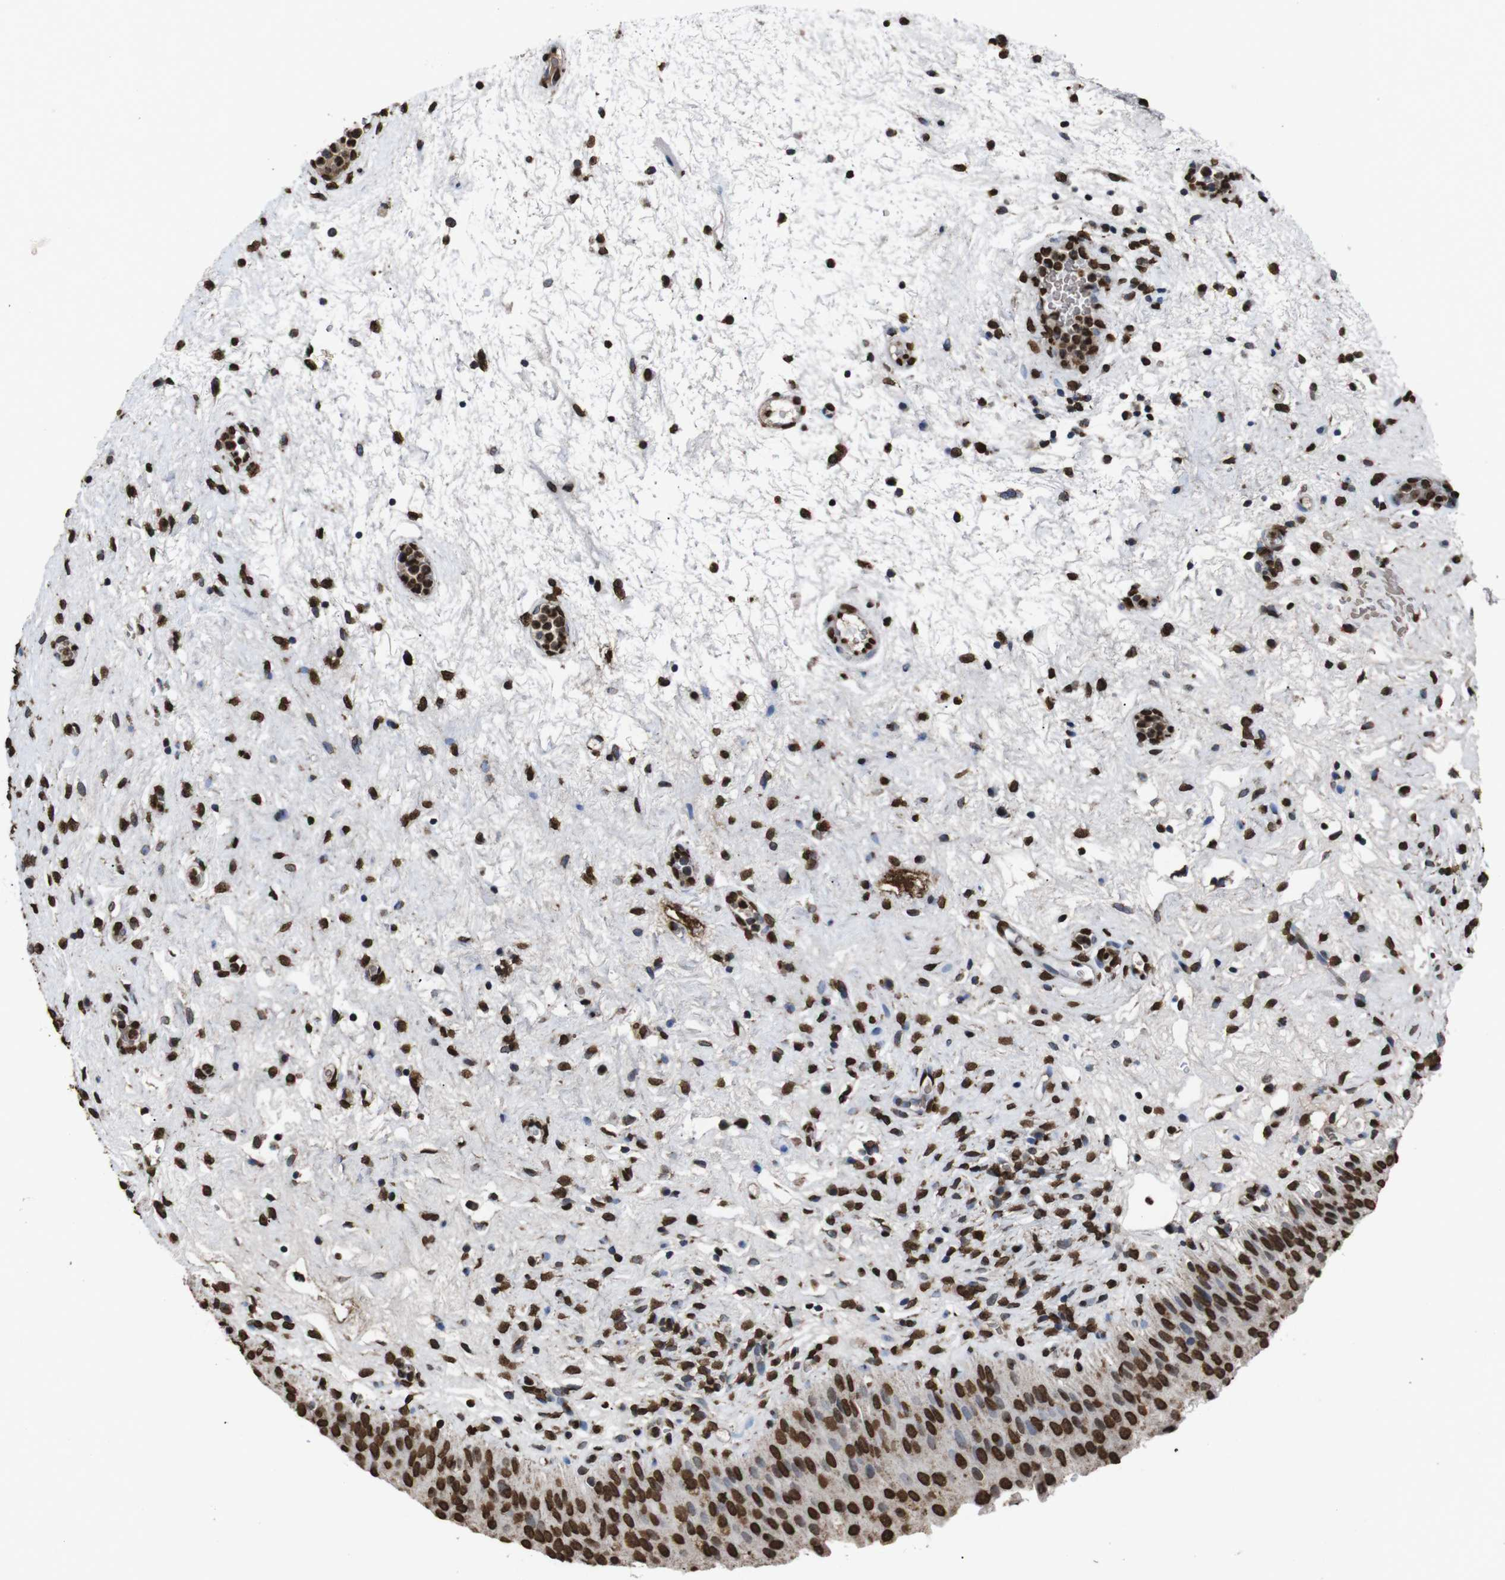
{"staining": {"intensity": "strong", "quantity": ">75%", "location": "nuclear"}, "tissue": "urinary bladder", "cell_type": "Urothelial cells", "image_type": "normal", "snomed": [{"axis": "morphology", "description": "Normal tissue, NOS"}, {"axis": "topography", "description": "Urinary bladder"}], "caption": "Immunohistochemistry (IHC) histopathology image of normal human urinary bladder stained for a protein (brown), which demonstrates high levels of strong nuclear expression in about >75% of urothelial cells.", "gene": "MDM2", "patient": {"sex": "male", "age": 46}}